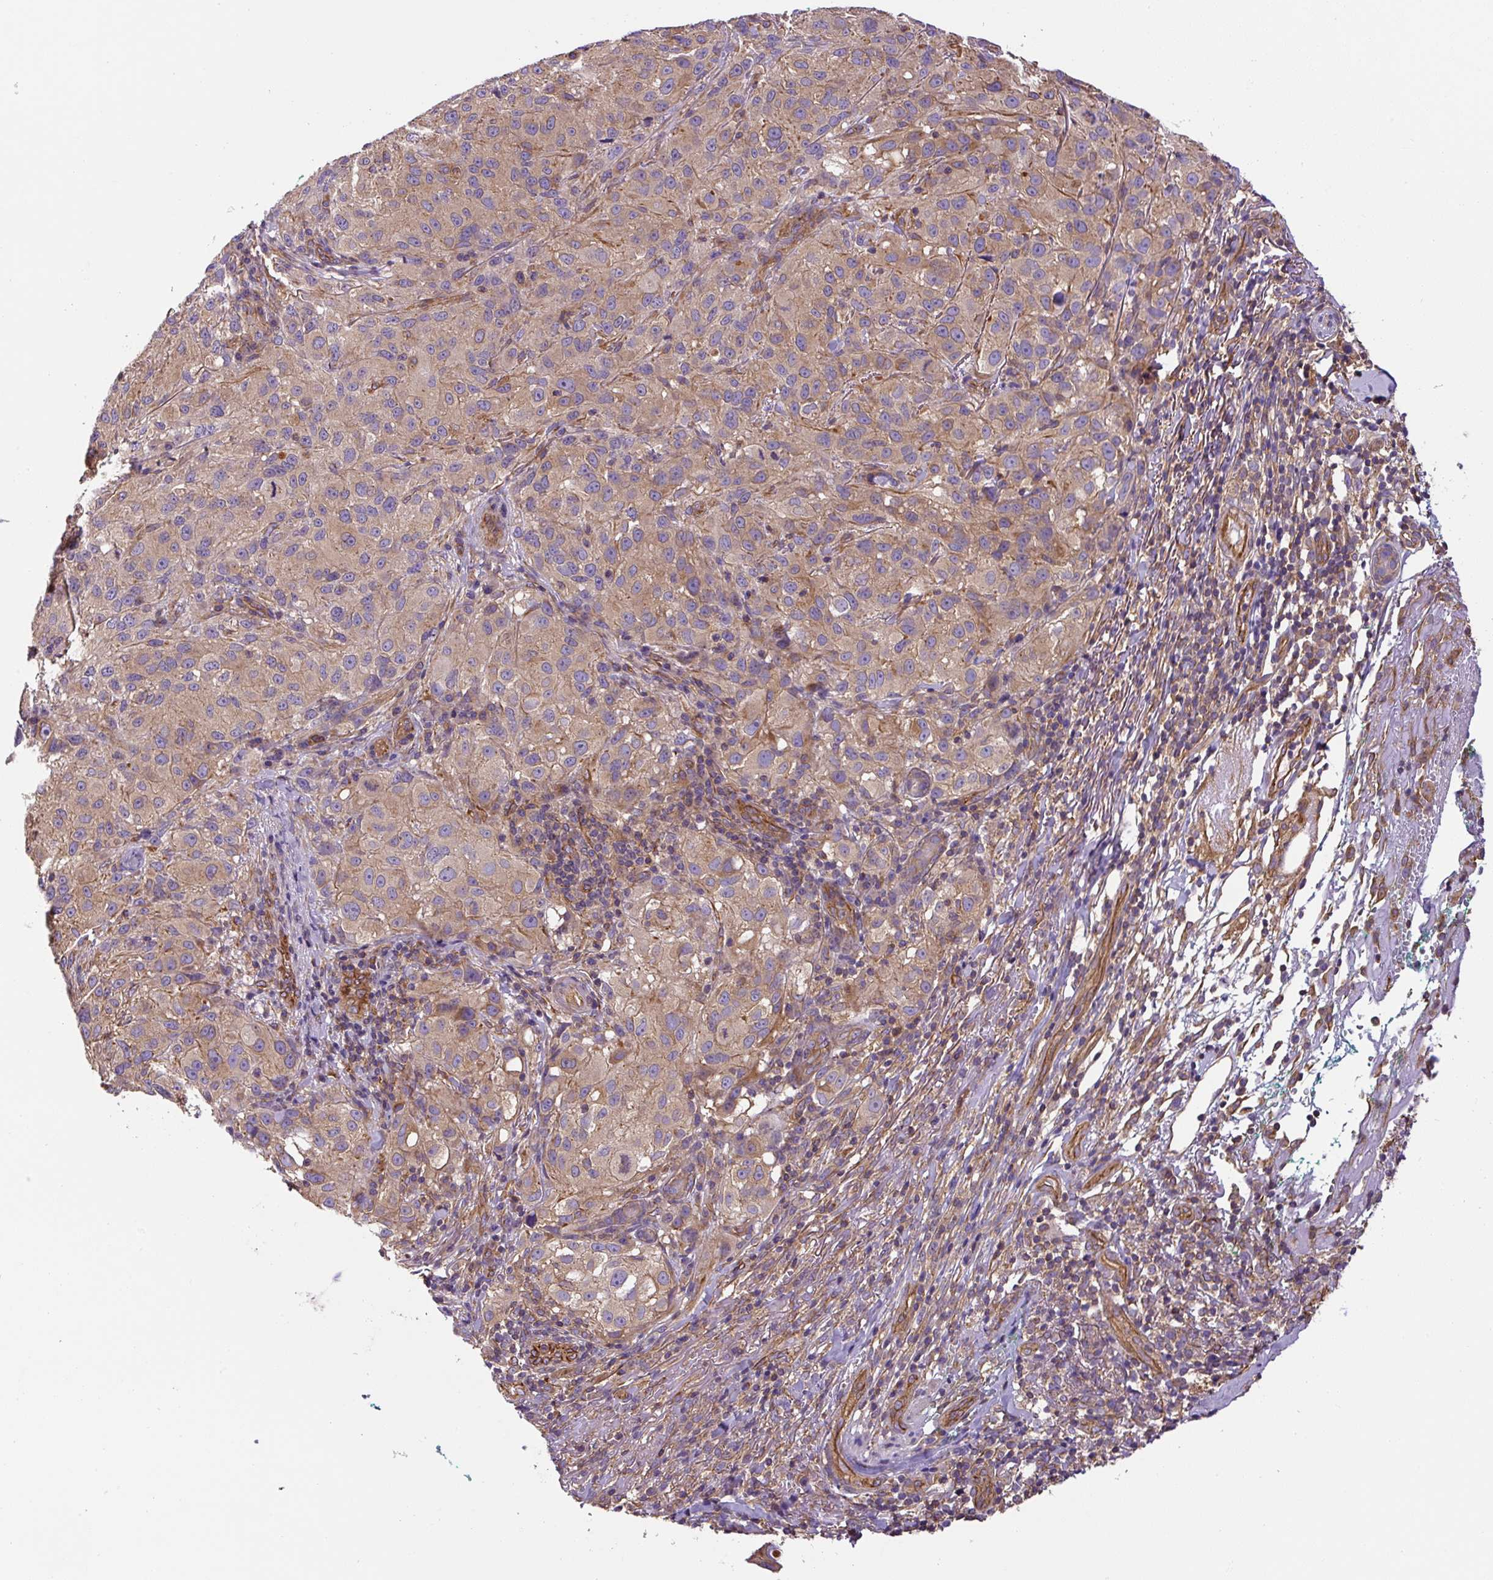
{"staining": {"intensity": "moderate", "quantity": ">75%", "location": "cytoplasmic/membranous"}, "tissue": "melanoma", "cell_type": "Tumor cells", "image_type": "cancer", "snomed": [{"axis": "morphology", "description": "Necrosis, NOS"}, {"axis": "morphology", "description": "Malignant melanoma, NOS"}, {"axis": "topography", "description": "Skin"}], "caption": "Tumor cells show moderate cytoplasmic/membranous expression in approximately >75% of cells in malignant melanoma. (DAB IHC with brightfield microscopy, high magnification).", "gene": "DCTN1", "patient": {"sex": "female", "age": 87}}